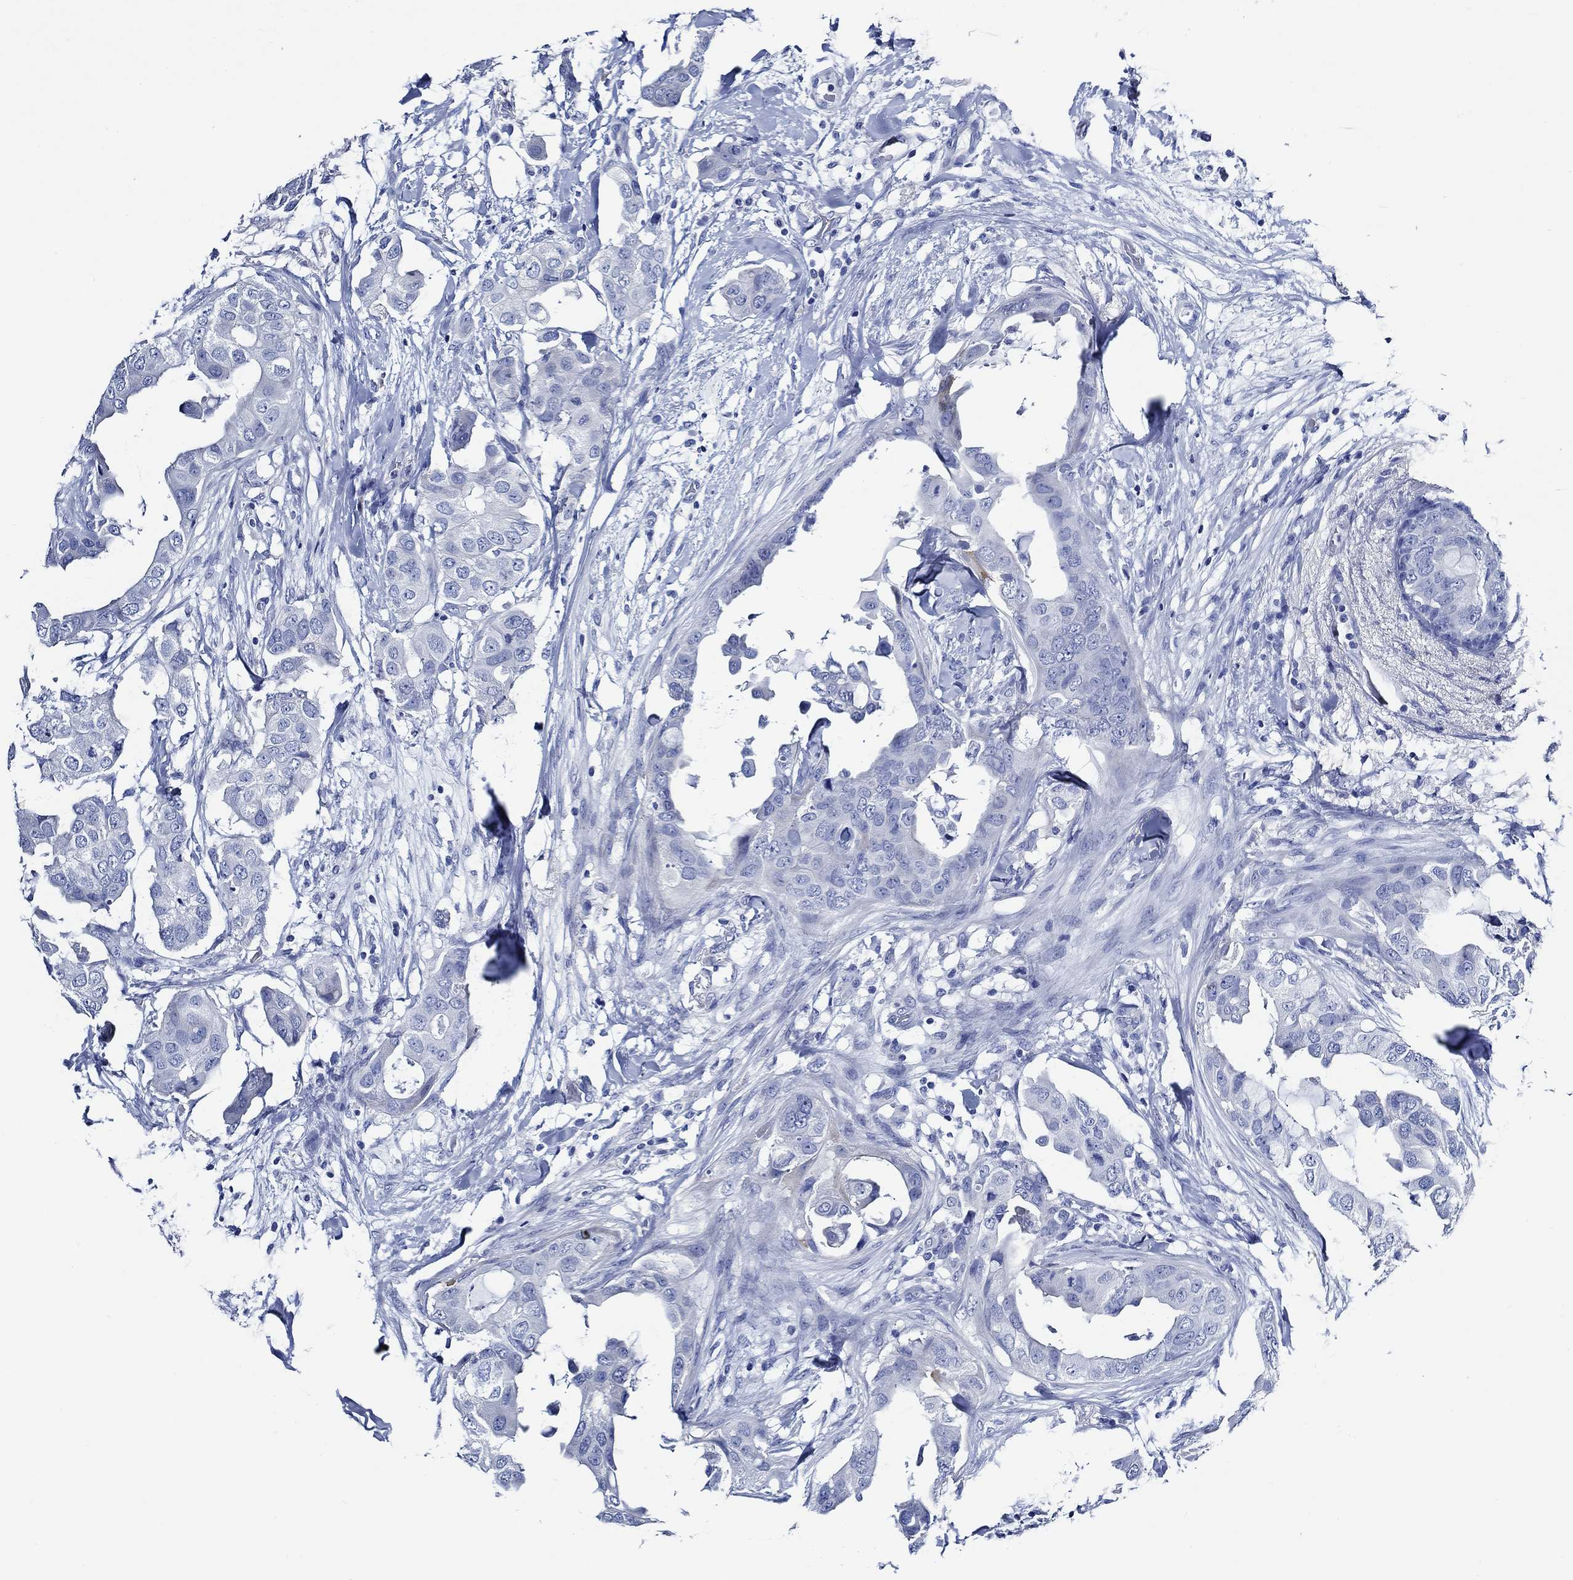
{"staining": {"intensity": "negative", "quantity": "none", "location": "none"}, "tissue": "breast cancer", "cell_type": "Tumor cells", "image_type": "cancer", "snomed": [{"axis": "morphology", "description": "Normal tissue, NOS"}, {"axis": "morphology", "description": "Duct carcinoma"}, {"axis": "topography", "description": "Breast"}], "caption": "This image is of breast cancer (intraductal carcinoma) stained with immunohistochemistry (IHC) to label a protein in brown with the nuclei are counter-stained blue. There is no staining in tumor cells.", "gene": "WDR62", "patient": {"sex": "female", "age": 40}}